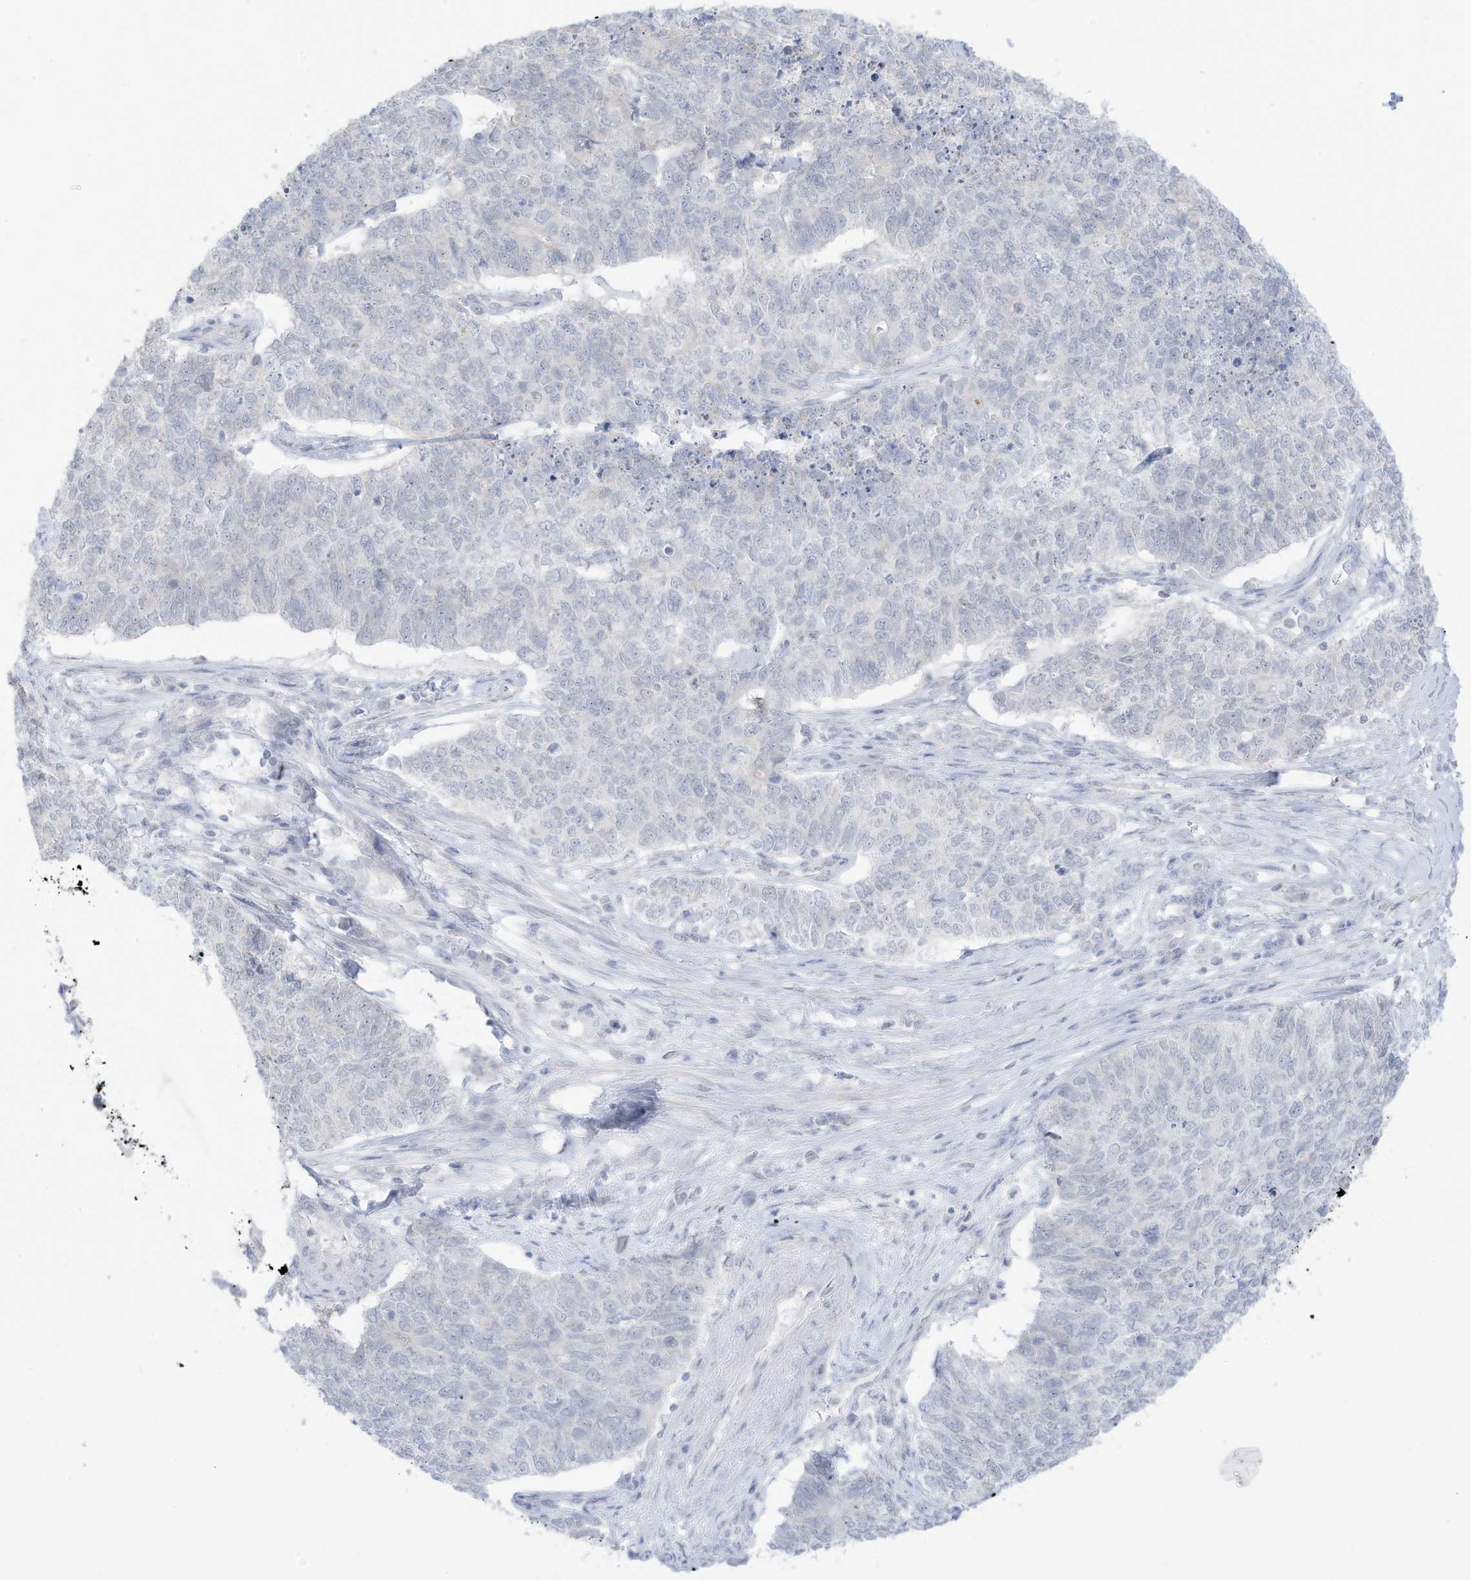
{"staining": {"intensity": "negative", "quantity": "none", "location": "none"}, "tissue": "cervical cancer", "cell_type": "Tumor cells", "image_type": "cancer", "snomed": [{"axis": "morphology", "description": "Squamous cell carcinoma, NOS"}, {"axis": "topography", "description": "Cervix"}], "caption": "Tumor cells show no significant protein expression in cervical cancer.", "gene": "OGT", "patient": {"sex": "female", "age": 63}}